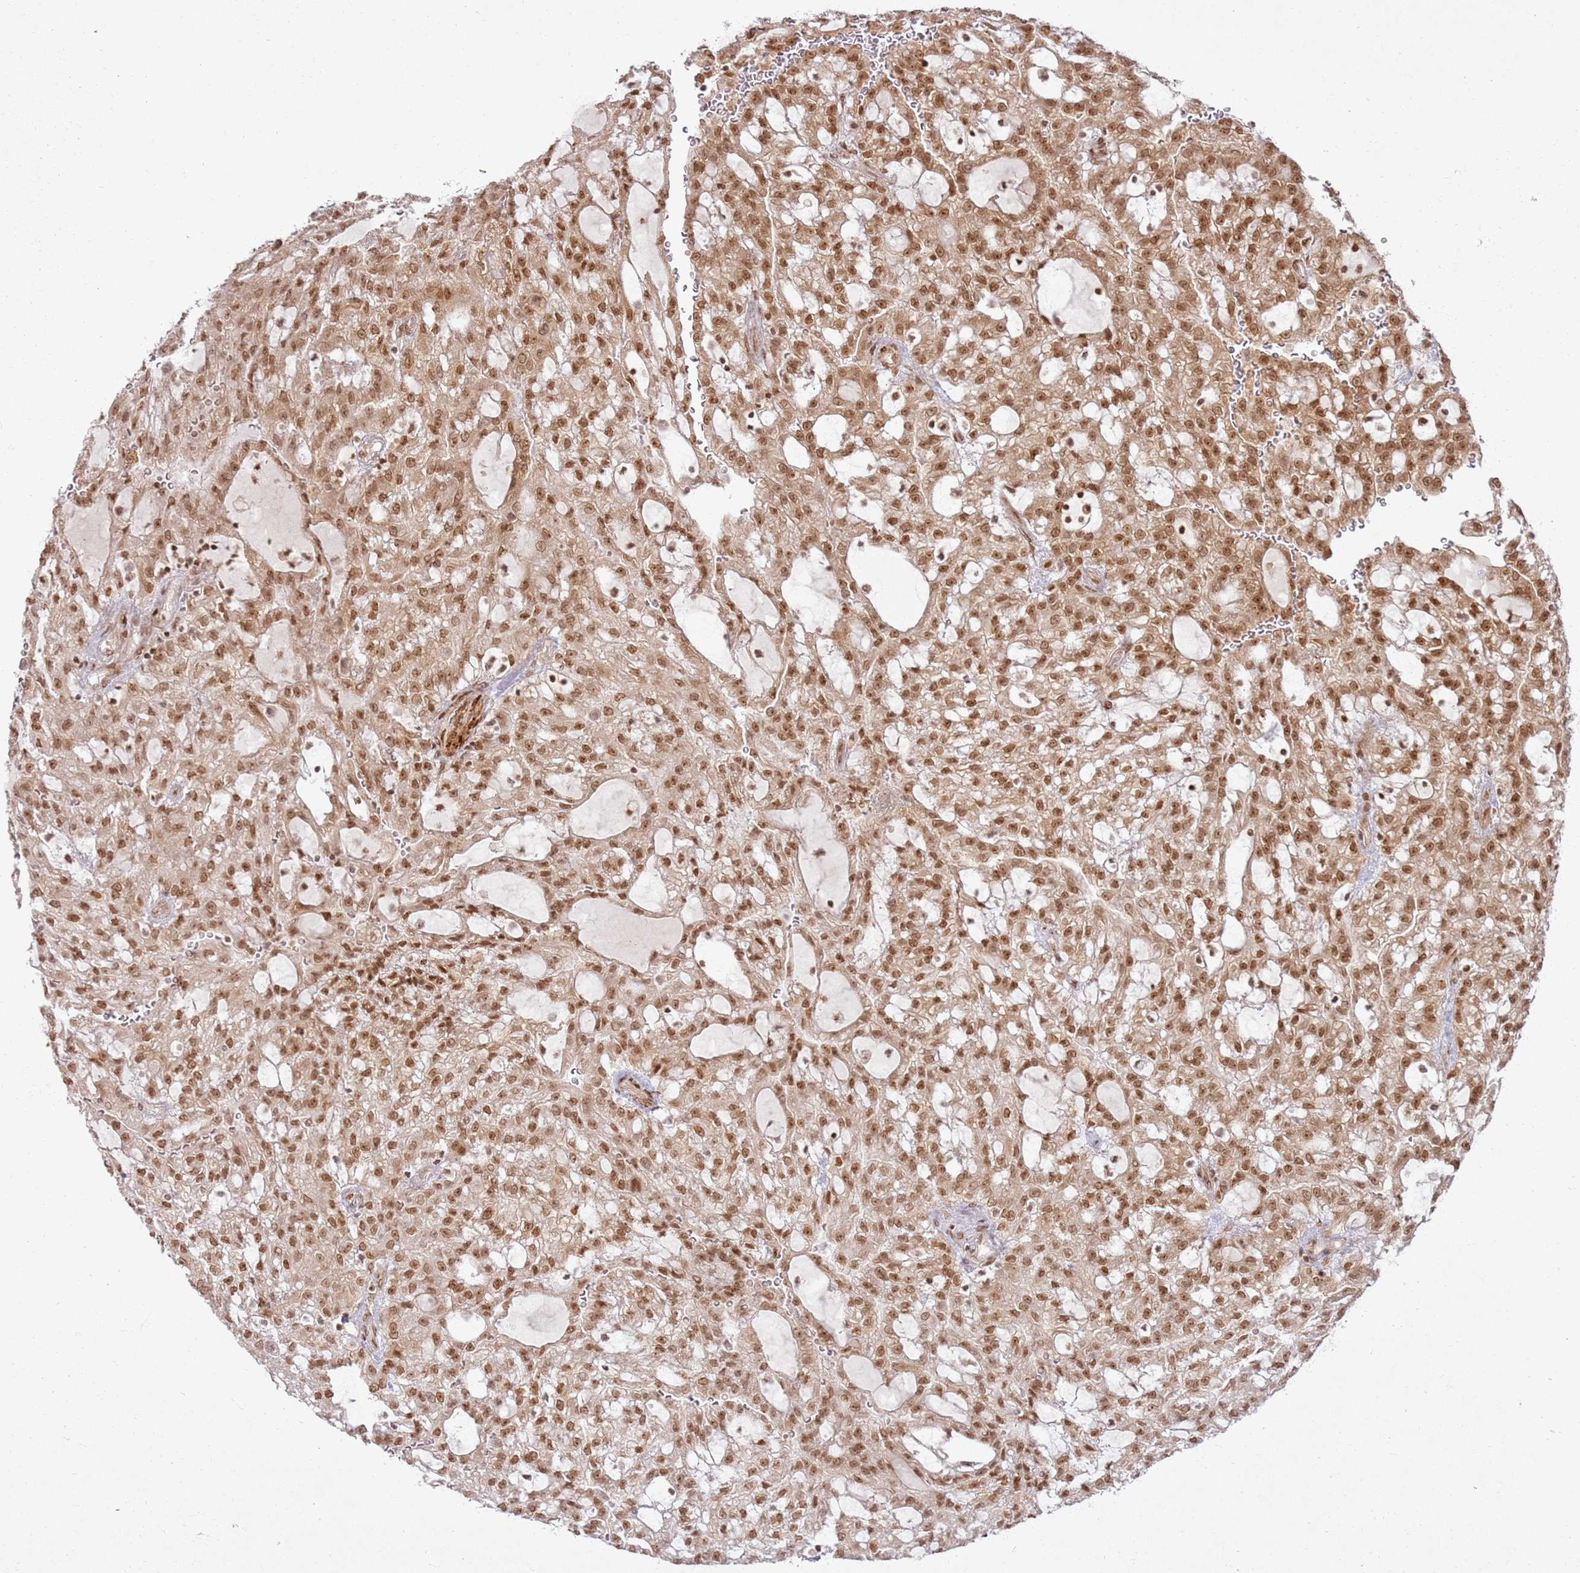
{"staining": {"intensity": "moderate", "quantity": ">75%", "location": "cytoplasmic/membranous,nuclear"}, "tissue": "renal cancer", "cell_type": "Tumor cells", "image_type": "cancer", "snomed": [{"axis": "morphology", "description": "Adenocarcinoma, NOS"}, {"axis": "topography", "description": "Kidney"}], "caption": "Renal adenocarcinoma stained with DAB (3,3'-diaminobenzidine) immunohistochemistry demonstrates medium levels of moderate cytoplasmic/membranous and nuclear expression in approximately >75% of tumor cells.", "gene": "KLHL36", "patient": {"sex": "male", "age": 63}}